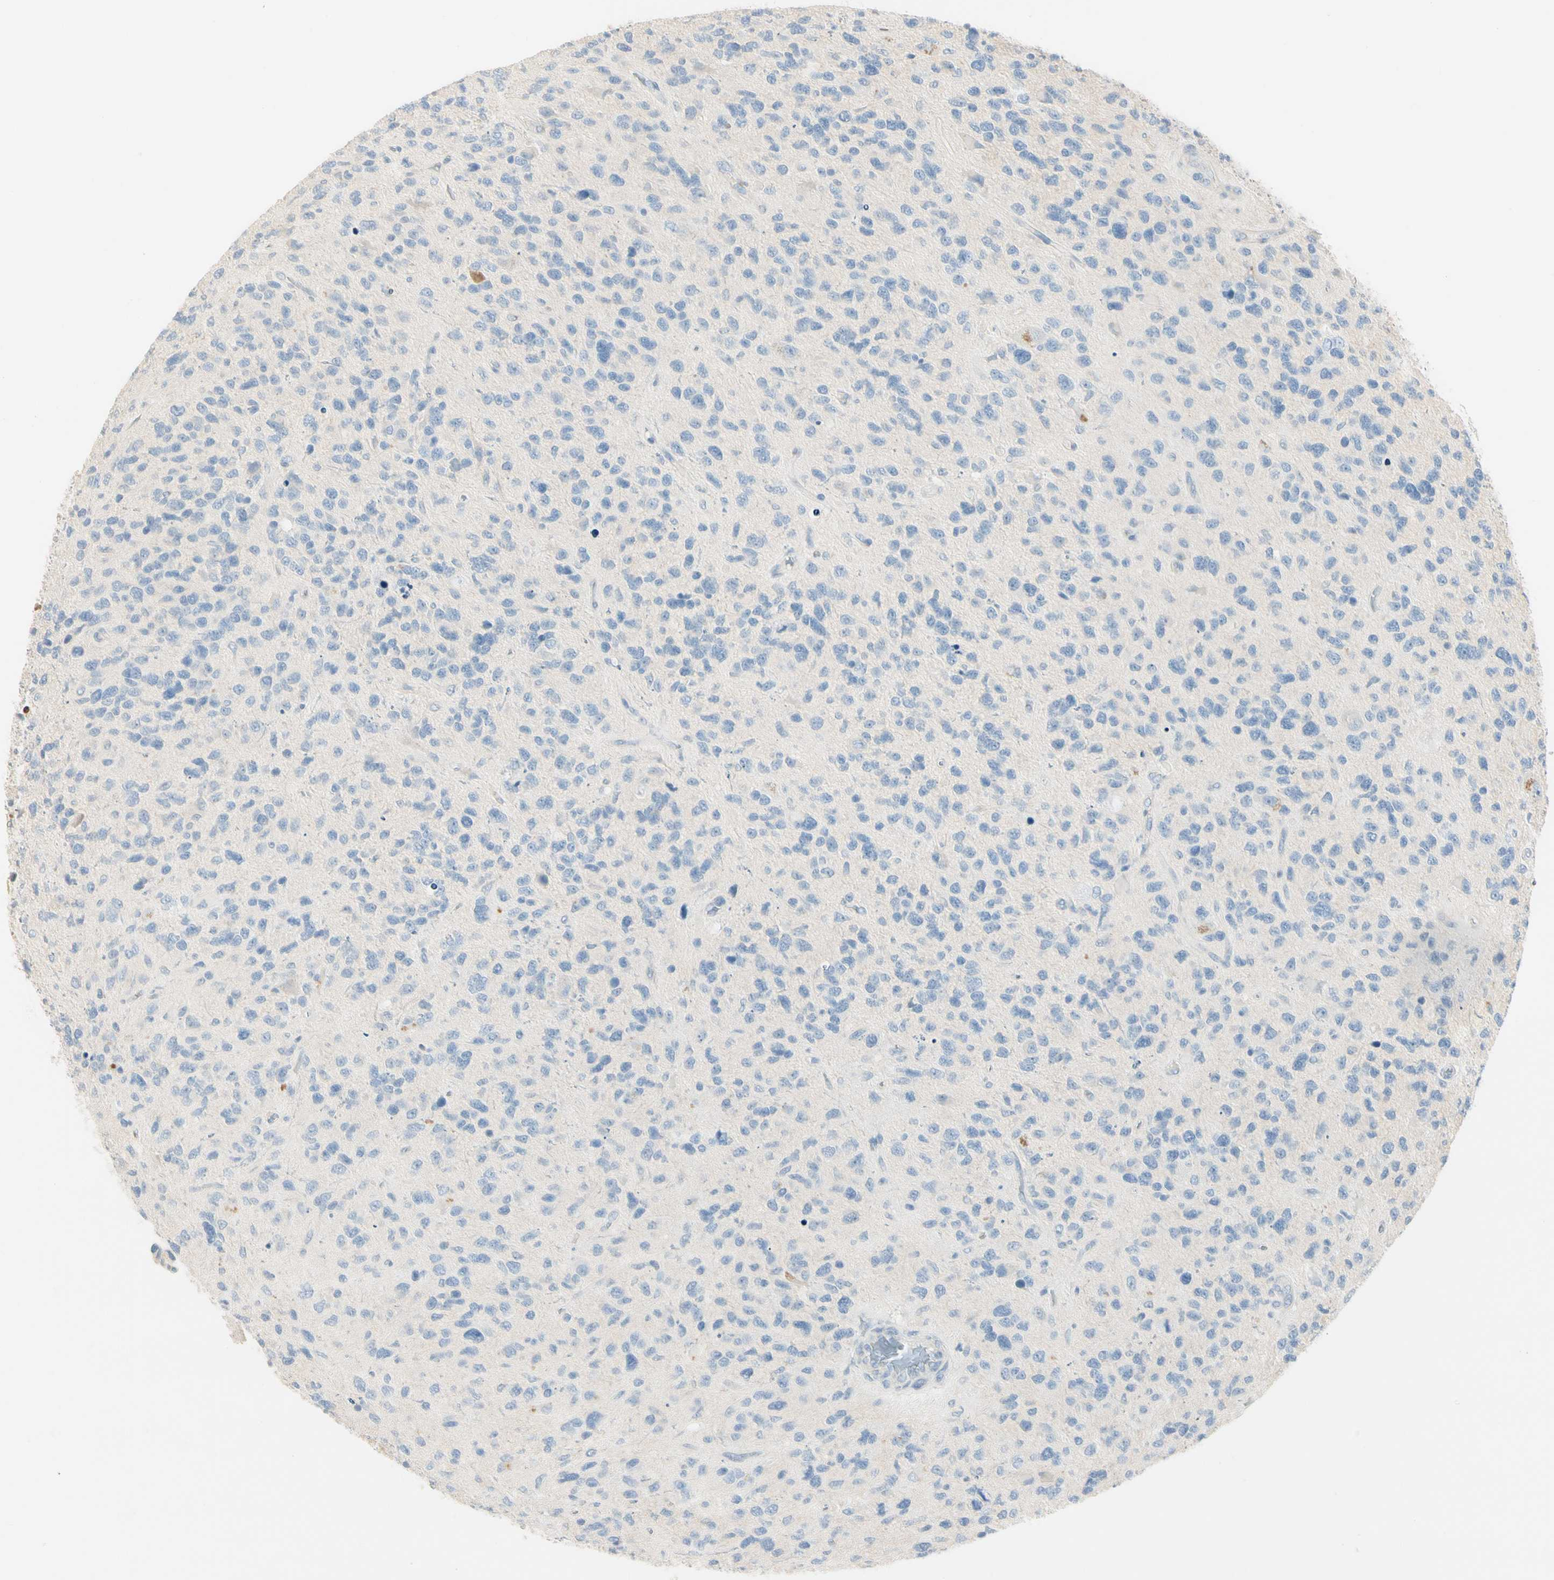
{"staining": {"intensity": "negative", "quantity": "none", "location": "none"}, "tissue": "glioma", "cell_type": "Tumor cells", "image_type": "cancer", "snomed": [{"axis": "morphology", "description": "Glioma, malignant, High grade"}, {"axis": "topography", "description": "Brain"}], "caption": "Photomicrograph shows no significant protein positivity in tumor cells of malignant glioma (high-grade). The staining was performed using DAB (3,3'-diaminobenzidine) to visualize the protein expression in brown, while the nuclei were stained in blue with hematoxylin (Magnification: 20x).", "gene": "ALDH18A1", "patient": {"sex": "female", "age": 58}}